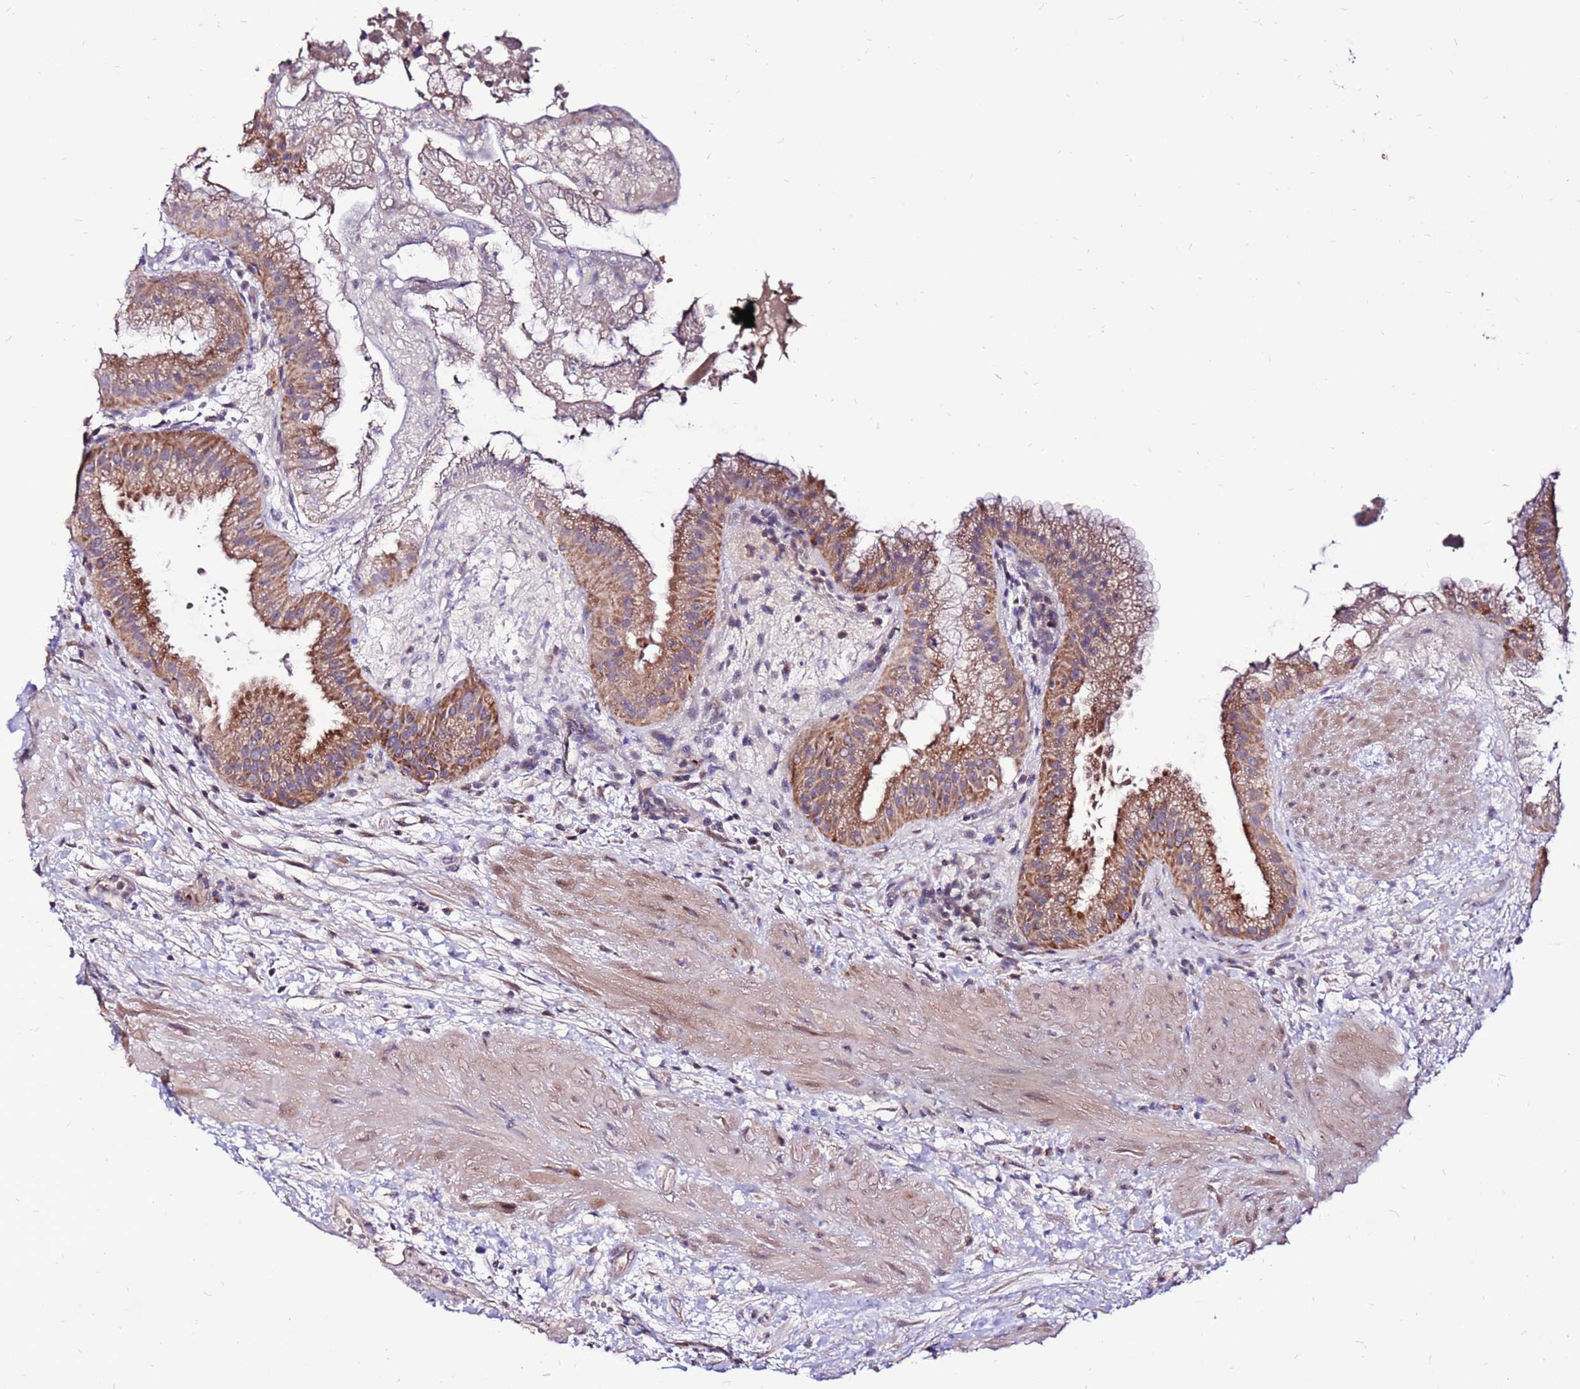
{"staining": {"intensity": "moderate", "quantity": ">75%", "location": "cytoplasmic/membranous"}, "tissue": "gallbladder", "cell_type": "Glandular cells", "image_type": "normal", "snomed": [{"axis": "morphology", "description": "Normal tissue, NOS"}, {"axis": "topography", "description": "Gallbladder"}], "caption": "IHC (DAB) staining of unremarkable human gallbladder reveals moderate cytoplasmic/membranous protein staining in about >75% of glandular cells.", "gene": "SPSB3", "patient": {"sex": "female", "age": 64}}